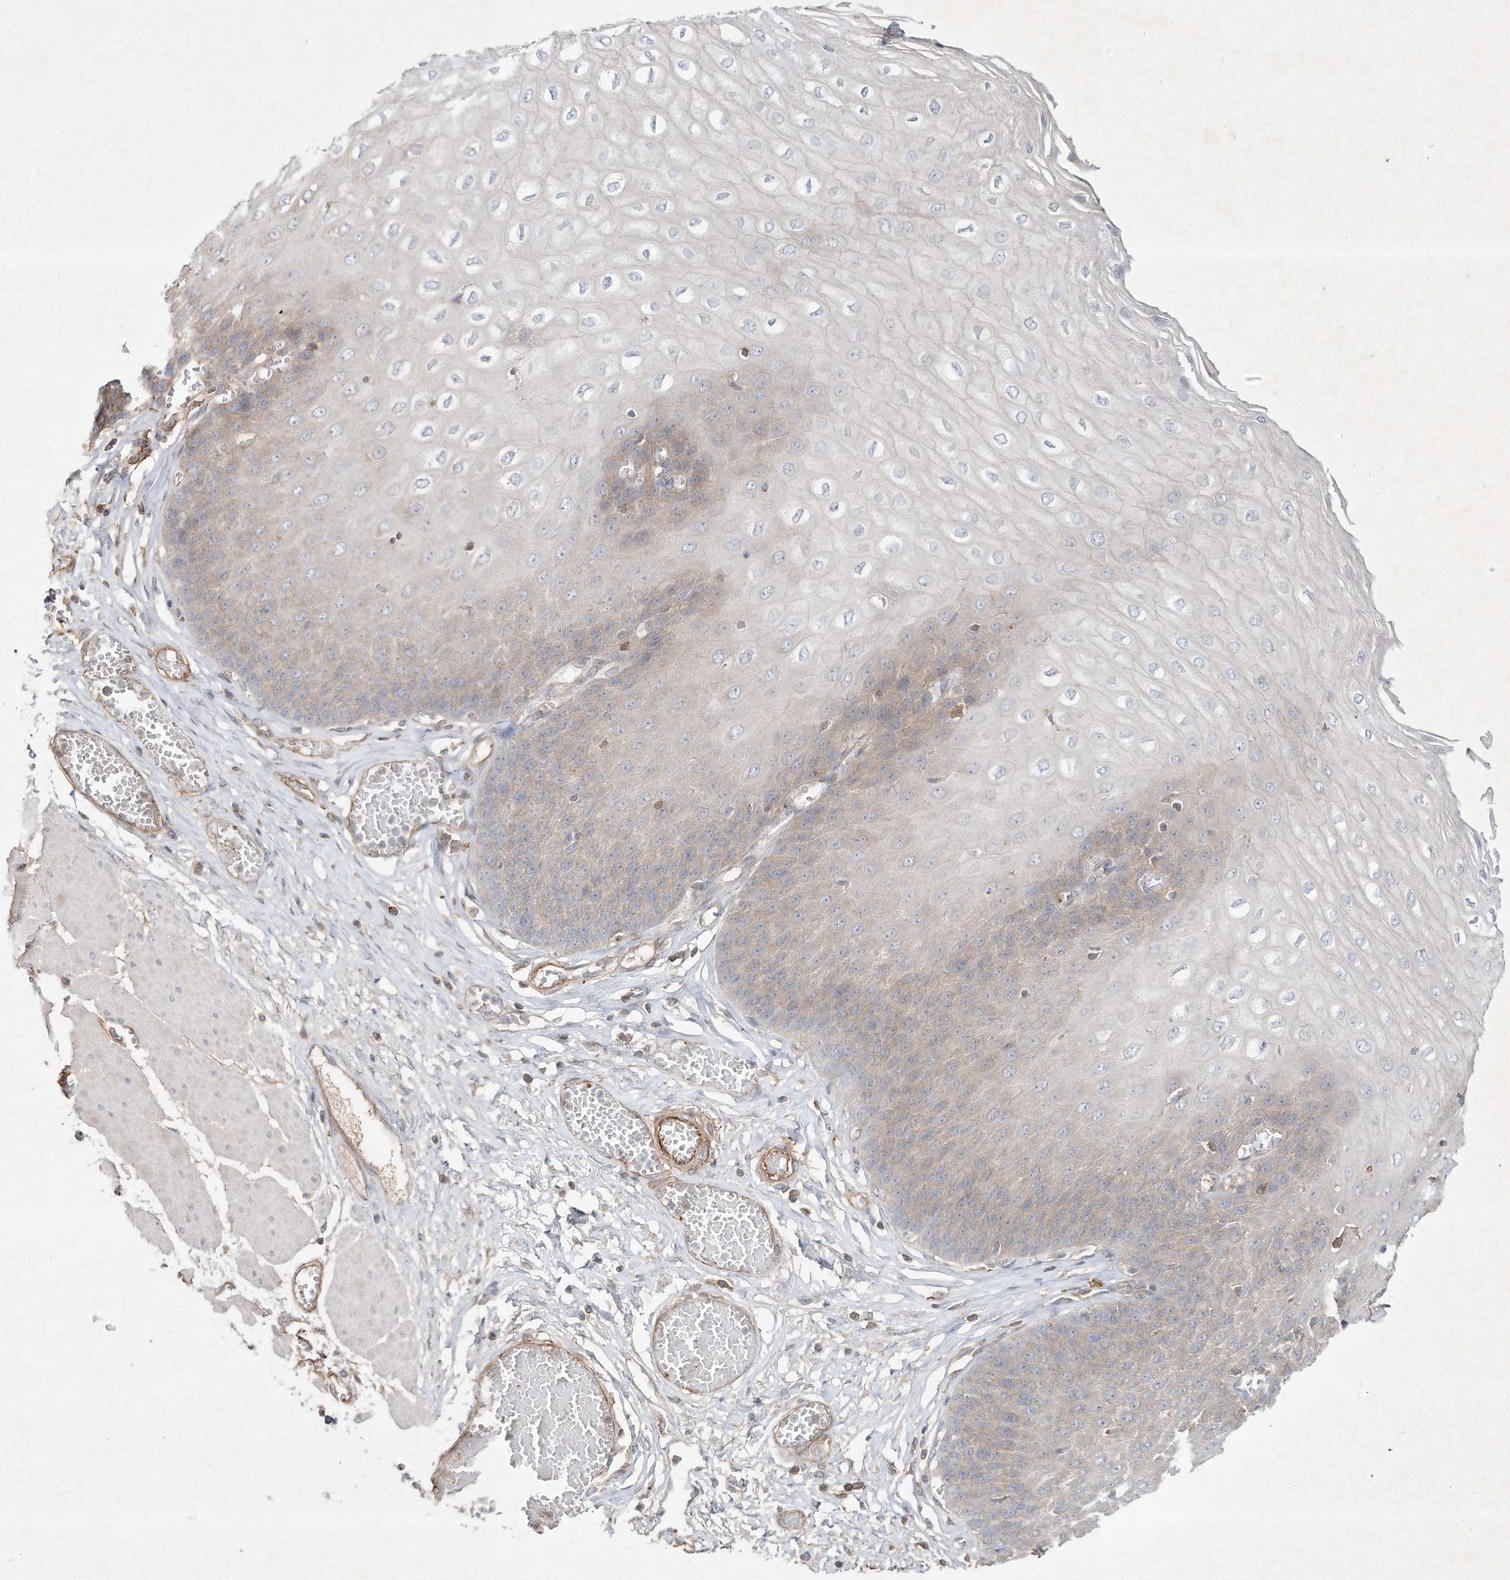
{"staining": {"intensity": "weak", "quantity": "25%-75%", "location": "cytoplasmic/membranous"}, "tissue": "esophagus", "cell_type": "Squamous epithelial cells", "image_type": "normal", "snomed": [{"axis": "morphology", "description": "Normal tissue, NOS"}, {"axis": "topography", "description": "Esophagus"}], "caption": "An image showing weak cytoplasmic/membranous positivity in about 25%-75% of squamous epithelial cells in benign esophagus, as visualized by brown immunohistochemical staining.", "gene": "HTR5A", "patient": {"sex": "male", "age": 60}}